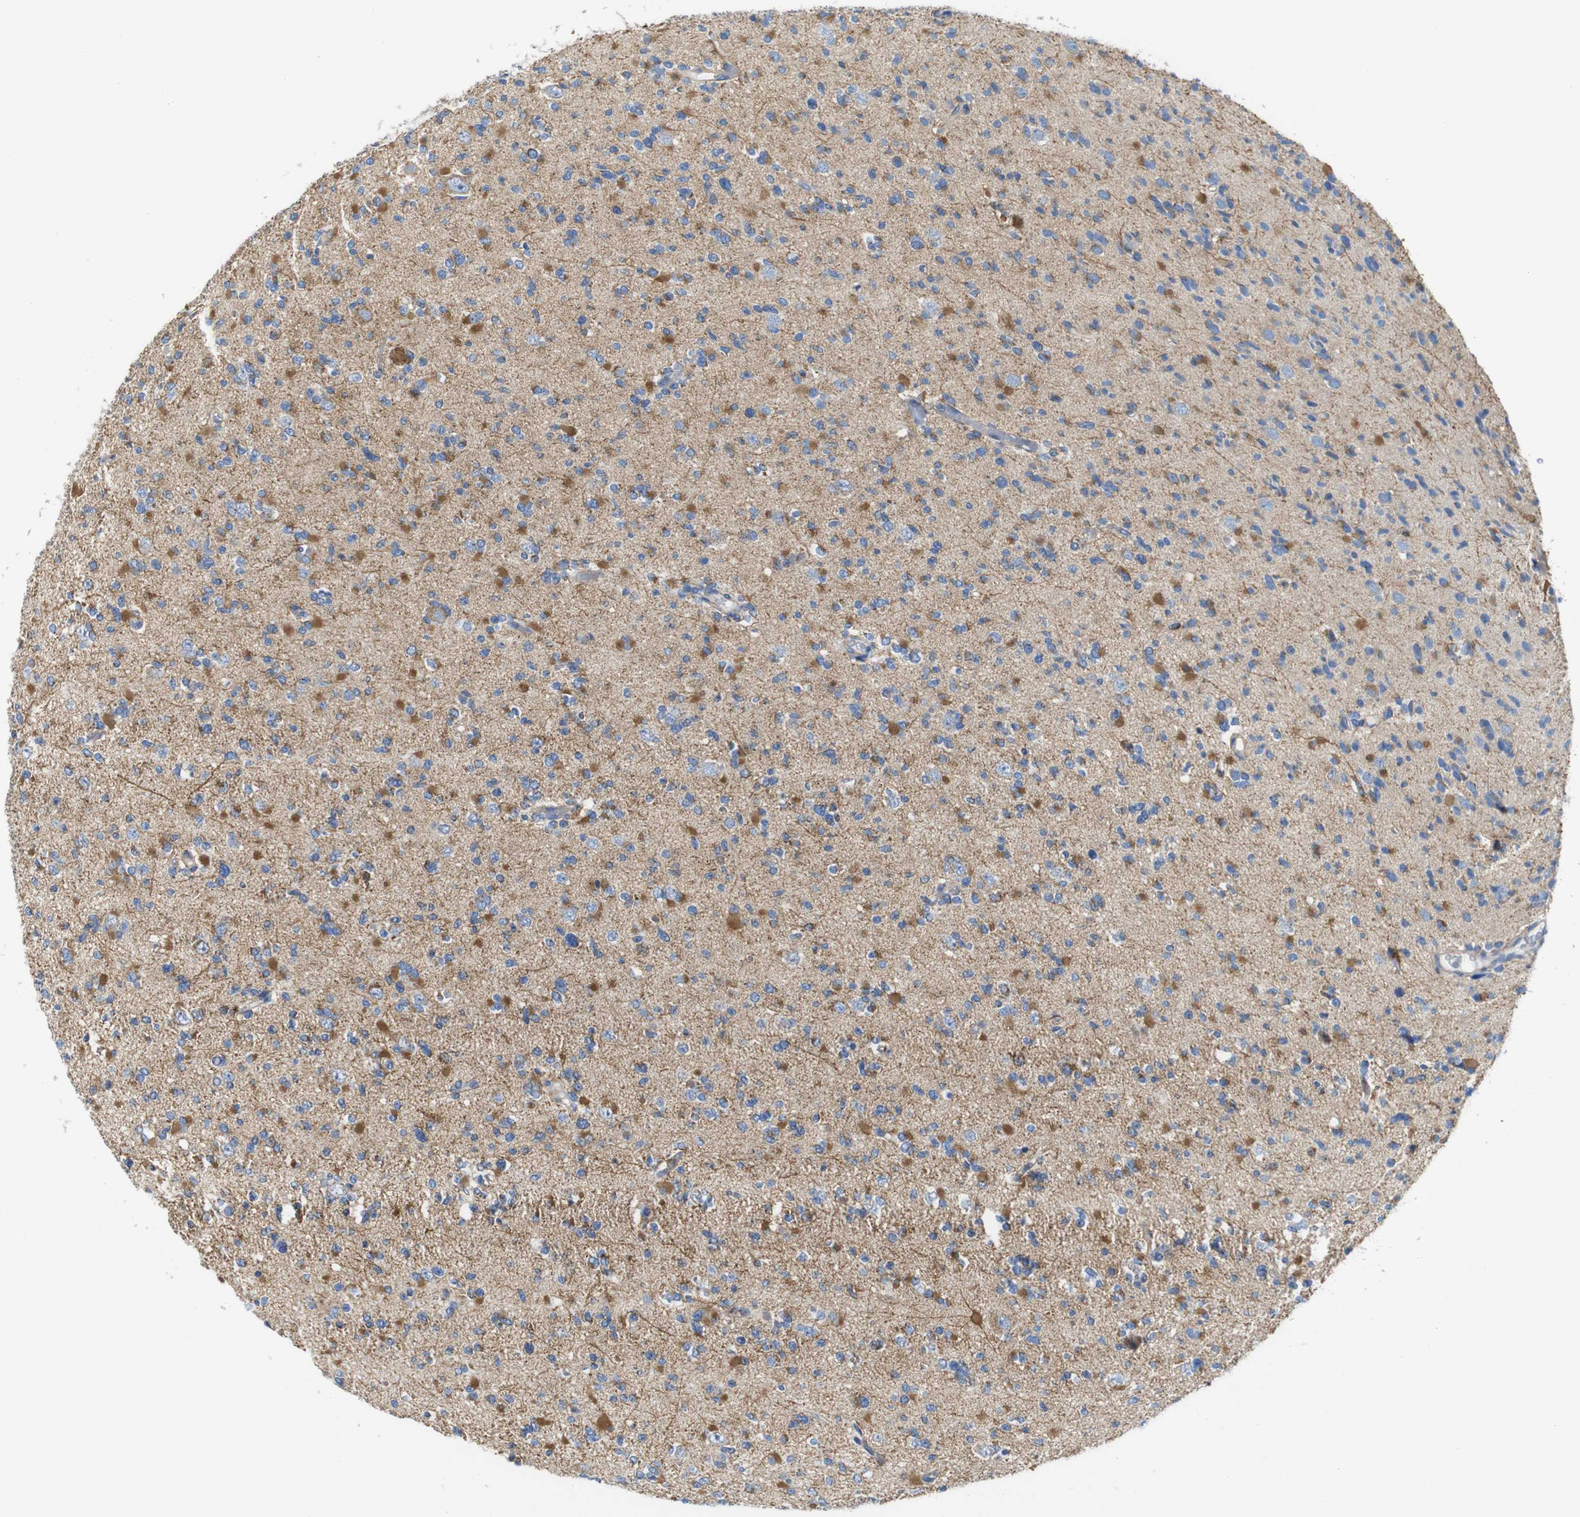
{"staining": {"intensity": "moderate", "quantity": "25%-75%", "location": "cytoplasmic/membranous"}, "tissue": "glioma", "cell_type": "Tumor cells", "image_type": "cancer", "snomed": [{"axis": "morphology", "description": "Glioma, malignant, Low grade"}, {"axis": "topography", "description": "Brain"}], "caption": "Immunohistochemistry (IHC) photomicrograph of human malignant glioma (low-grade) stained for a protein (brown), which exhibits medium levels of moderate cytoplasmic/membranous expression in about 25%-75% of tumor cells.", "gene": "PDCD1LG2", "patient": {"sex": "female", "age": 22}}